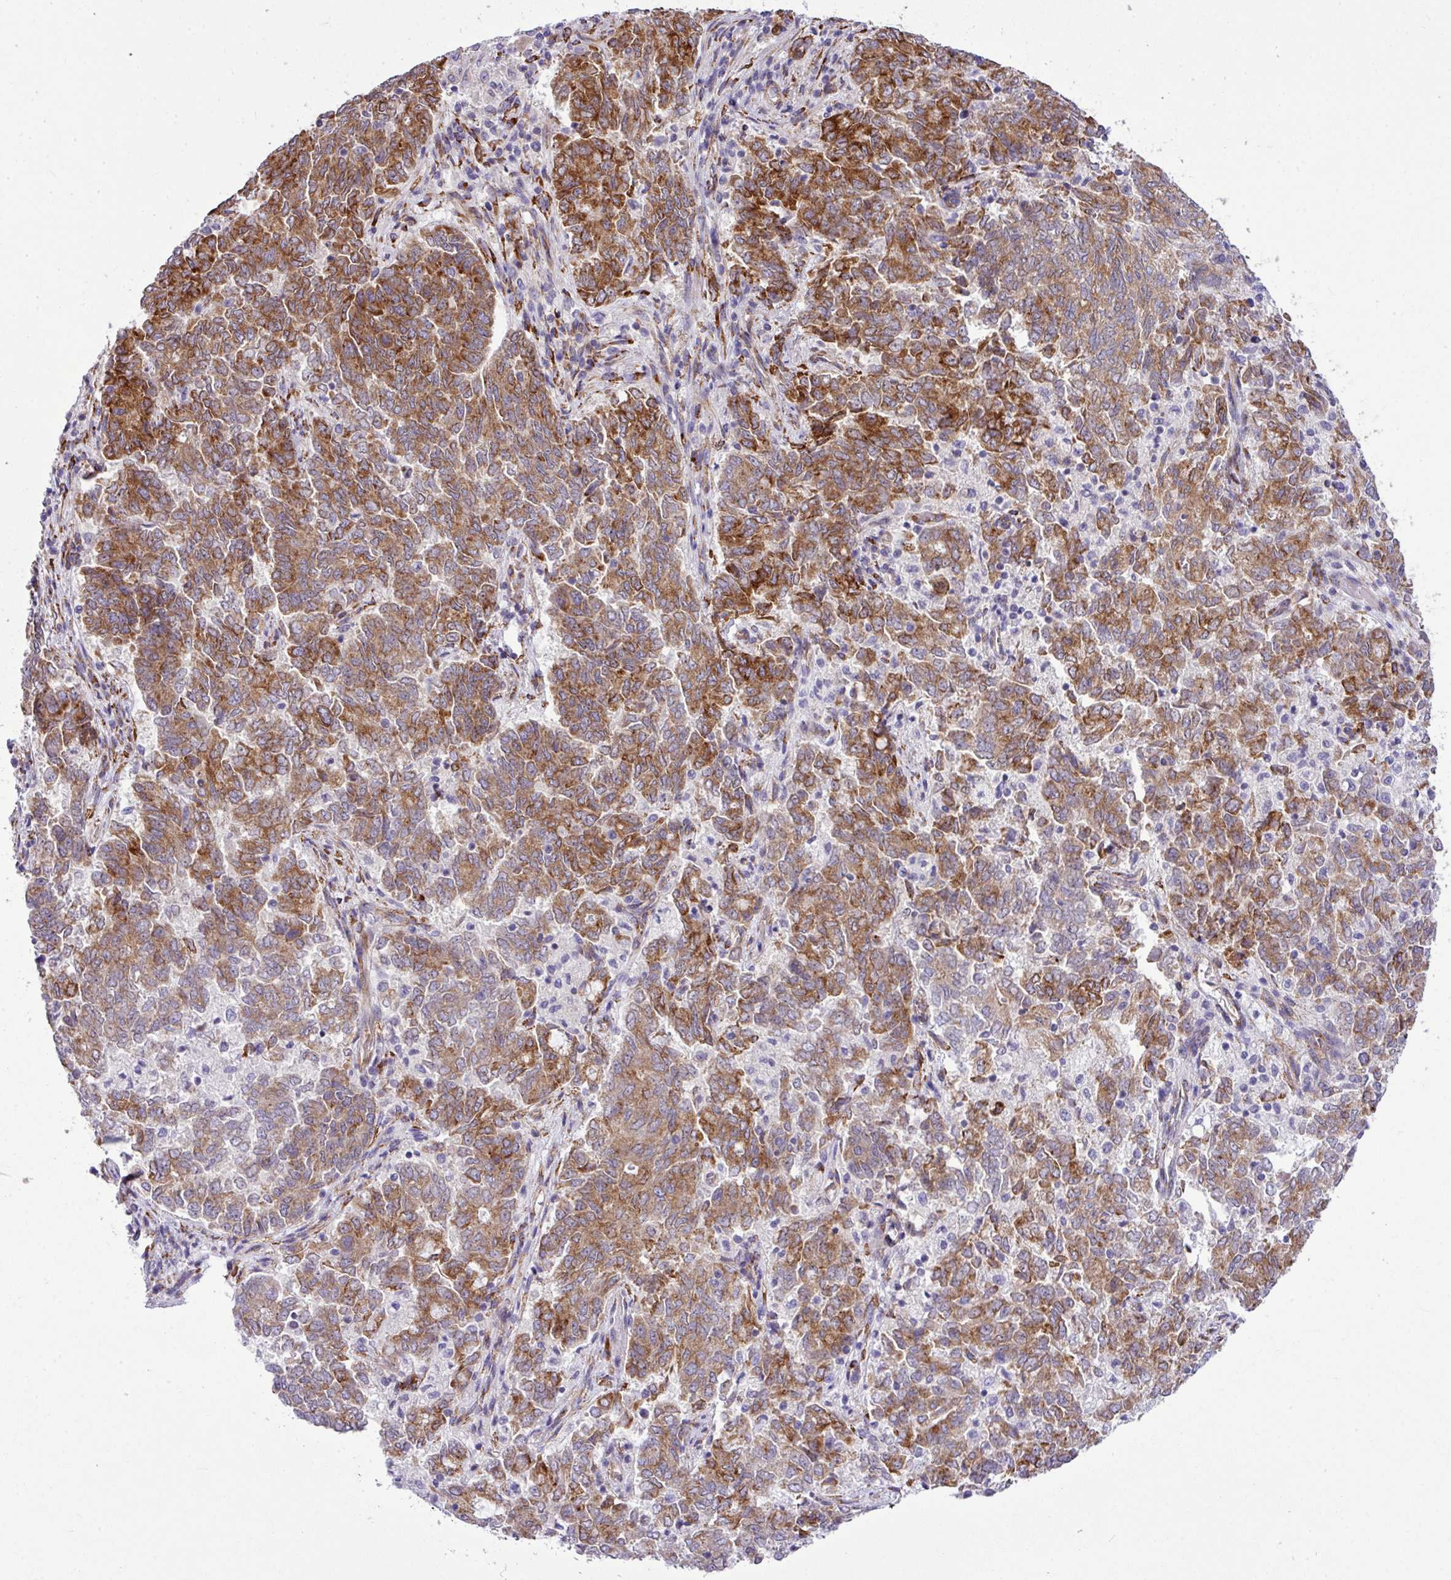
{"staining": {"intensity": "strong", "quantity": ">75%", "location": "cytoplasmic/membranous"}, "tissue": "endometrial cancer", "cell_type": "Tumor cells", "image_type": "cancer", "snomed": [{"axis": "morphology", "description": "Adenocarcinoma, NOS"}, {"axis": "topography", "description": "Endometrium"}], "caption": "Endometrial cancer was stained to show a protein in brown. There is high levels of strong cytoplasmic/membranous staining in about >75% of tumor cells. (brown staining indicates protein expression, while blue staining denotes nuclei).", "gene": "CFAP97", "patient": {"sex": "female", "age": 80}}